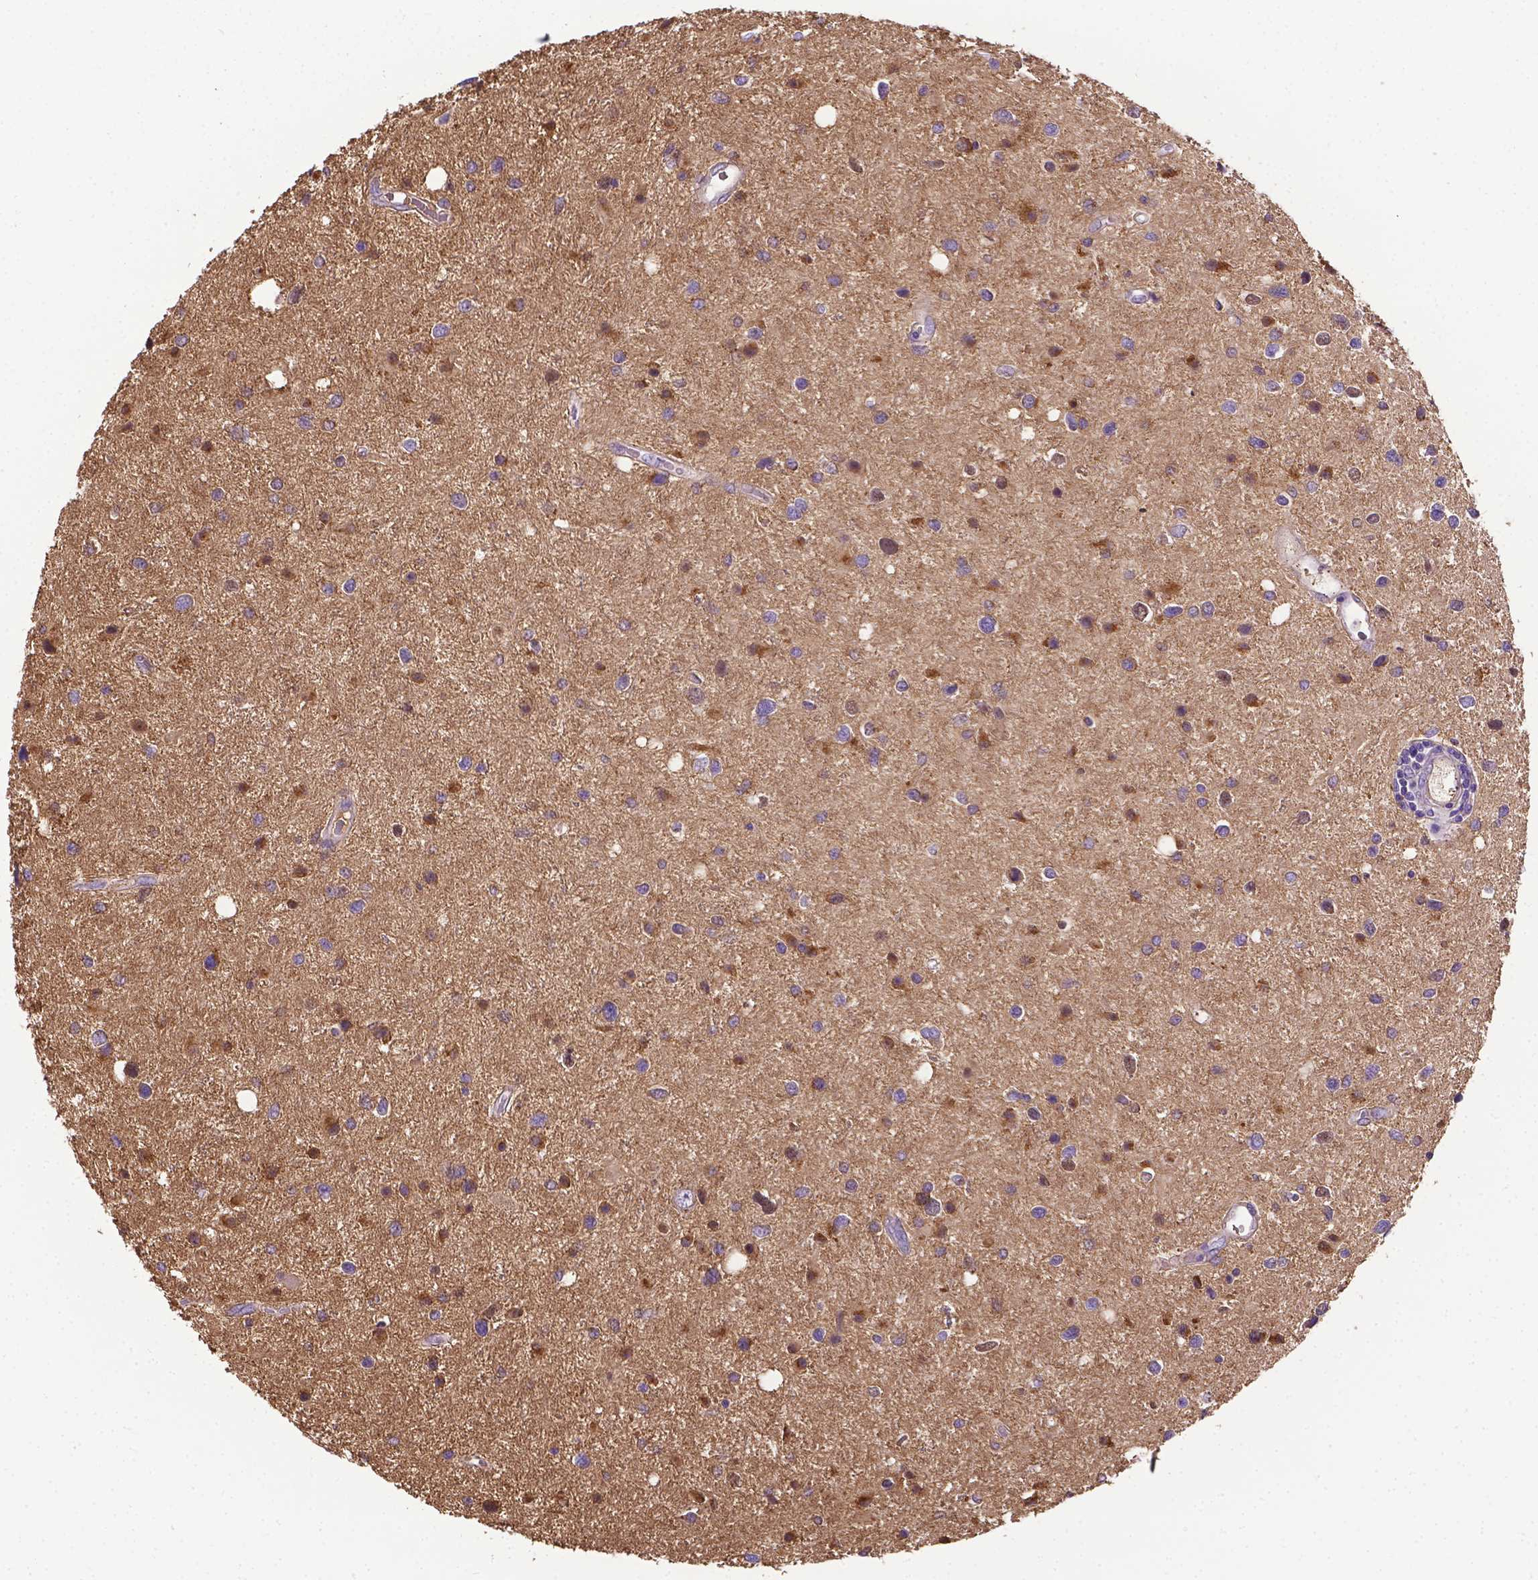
{"staining": {"intensity": "moderate", "quantity": "<25%", "location": "cytoplasmic/membranous"}, "tissue": "glioma", "cell_type": "Tumor cells", "image_type": "cancer", "snomed": [{"axis": "morphology", "description": "Glioma, malignant, Low grade"}, {"axis": "topography", "description": "Brain"}], "caption": "Protein staining of malignant glioma (low-grade) tissue shows moderate cytoplasmic/membranous expression in about <25% of tumor cells.", "gene": "APOE", "patient": {"sex": "female", "age": 32}}